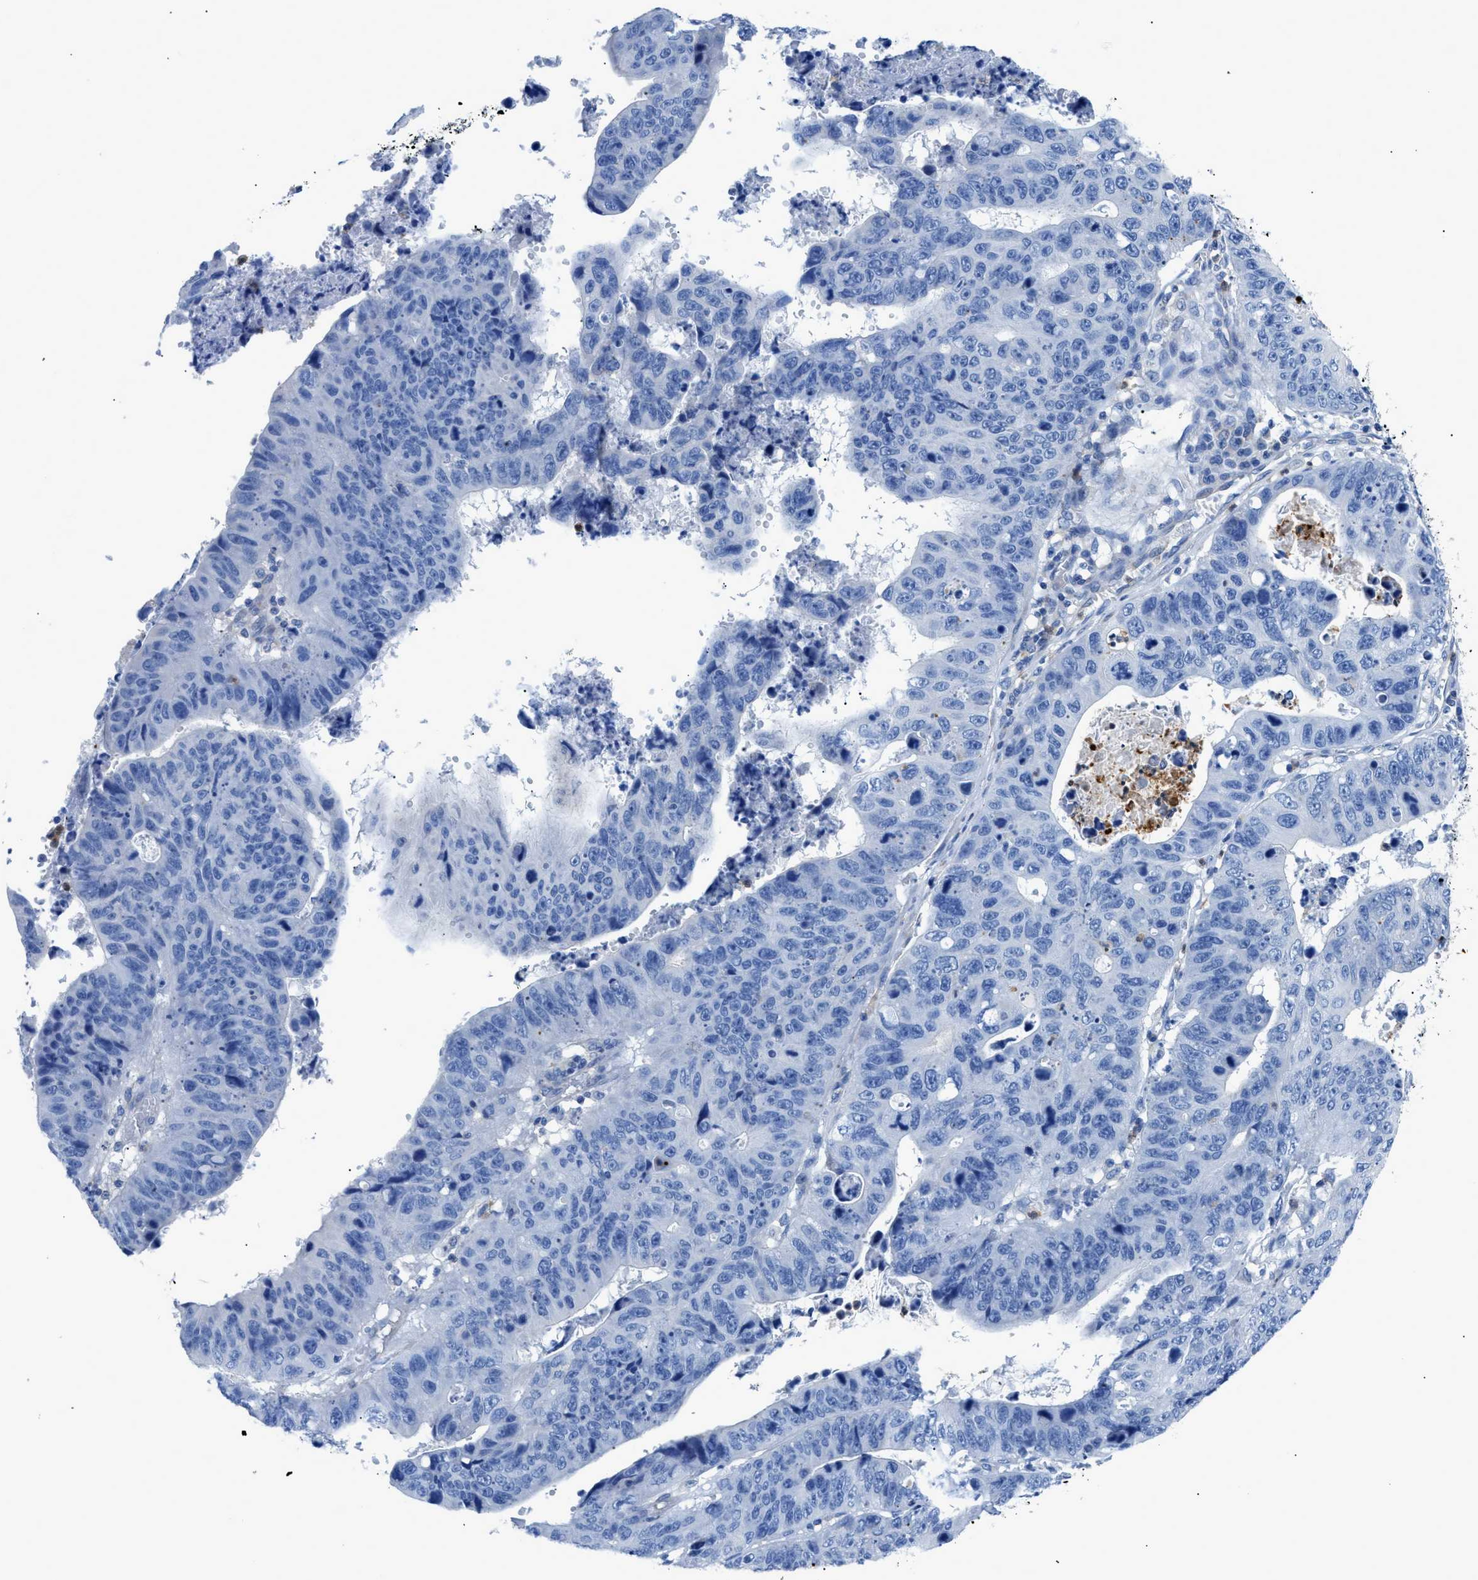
{"staining": {"intensity": "negative", "quantity": "none", "location": "none"}, "tissue": "stomach cancer", "cell_type": "Tumor cells", "image_type": "cancer", "snomed": [{"axis": "morphology", "description": "Adenocarcinoma, NOS"}, {"axis": "topography", "description": "Stomach"}], "caption": "Stomach cancer was stained to show a protein in brown. There is no significant expression in tumor cells.", "gene": "ITPR1", "patient": {"sex": "male", "age": 59}}